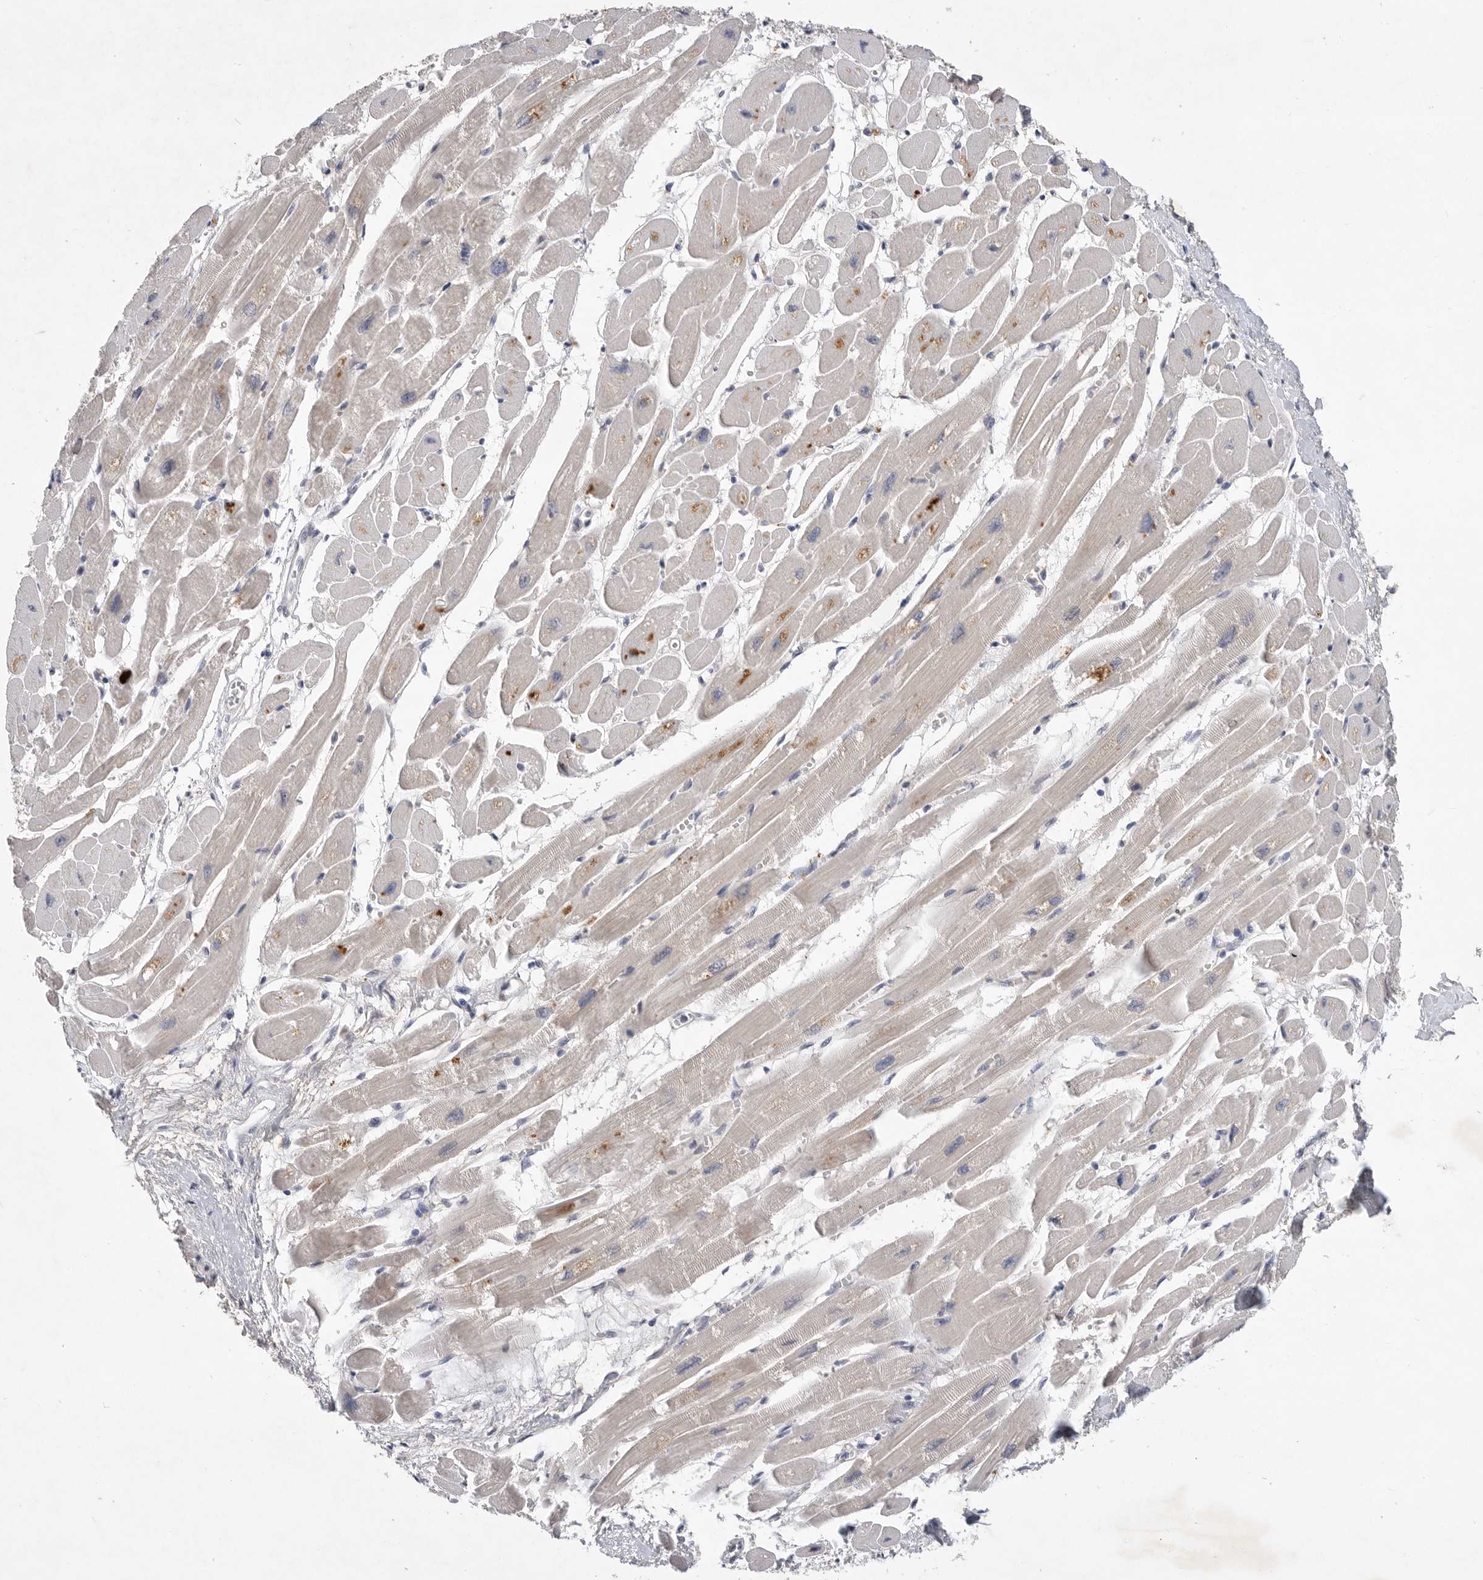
{"staining": {"intensity": "moderate", "quantity": "<25%", "location": "cytoplasmic/membranous"}, "tissue": "heart muscle", "cell_type": "Cardiomyocytes", "image_type": "normal", "snomed": [{"axis": "morphology", "description": "Normal tissue, NOS"}, {"axis": "topography", "description": "Heart"}], "caption": "Cardiomyocytes exhibit low levels of moderate cytoplasmic/membranous staining in approximately <25% of cells in unremarkable heart muscle.", "gene": "ITGAD", "patient": {"sex": "female", "age": 54}}